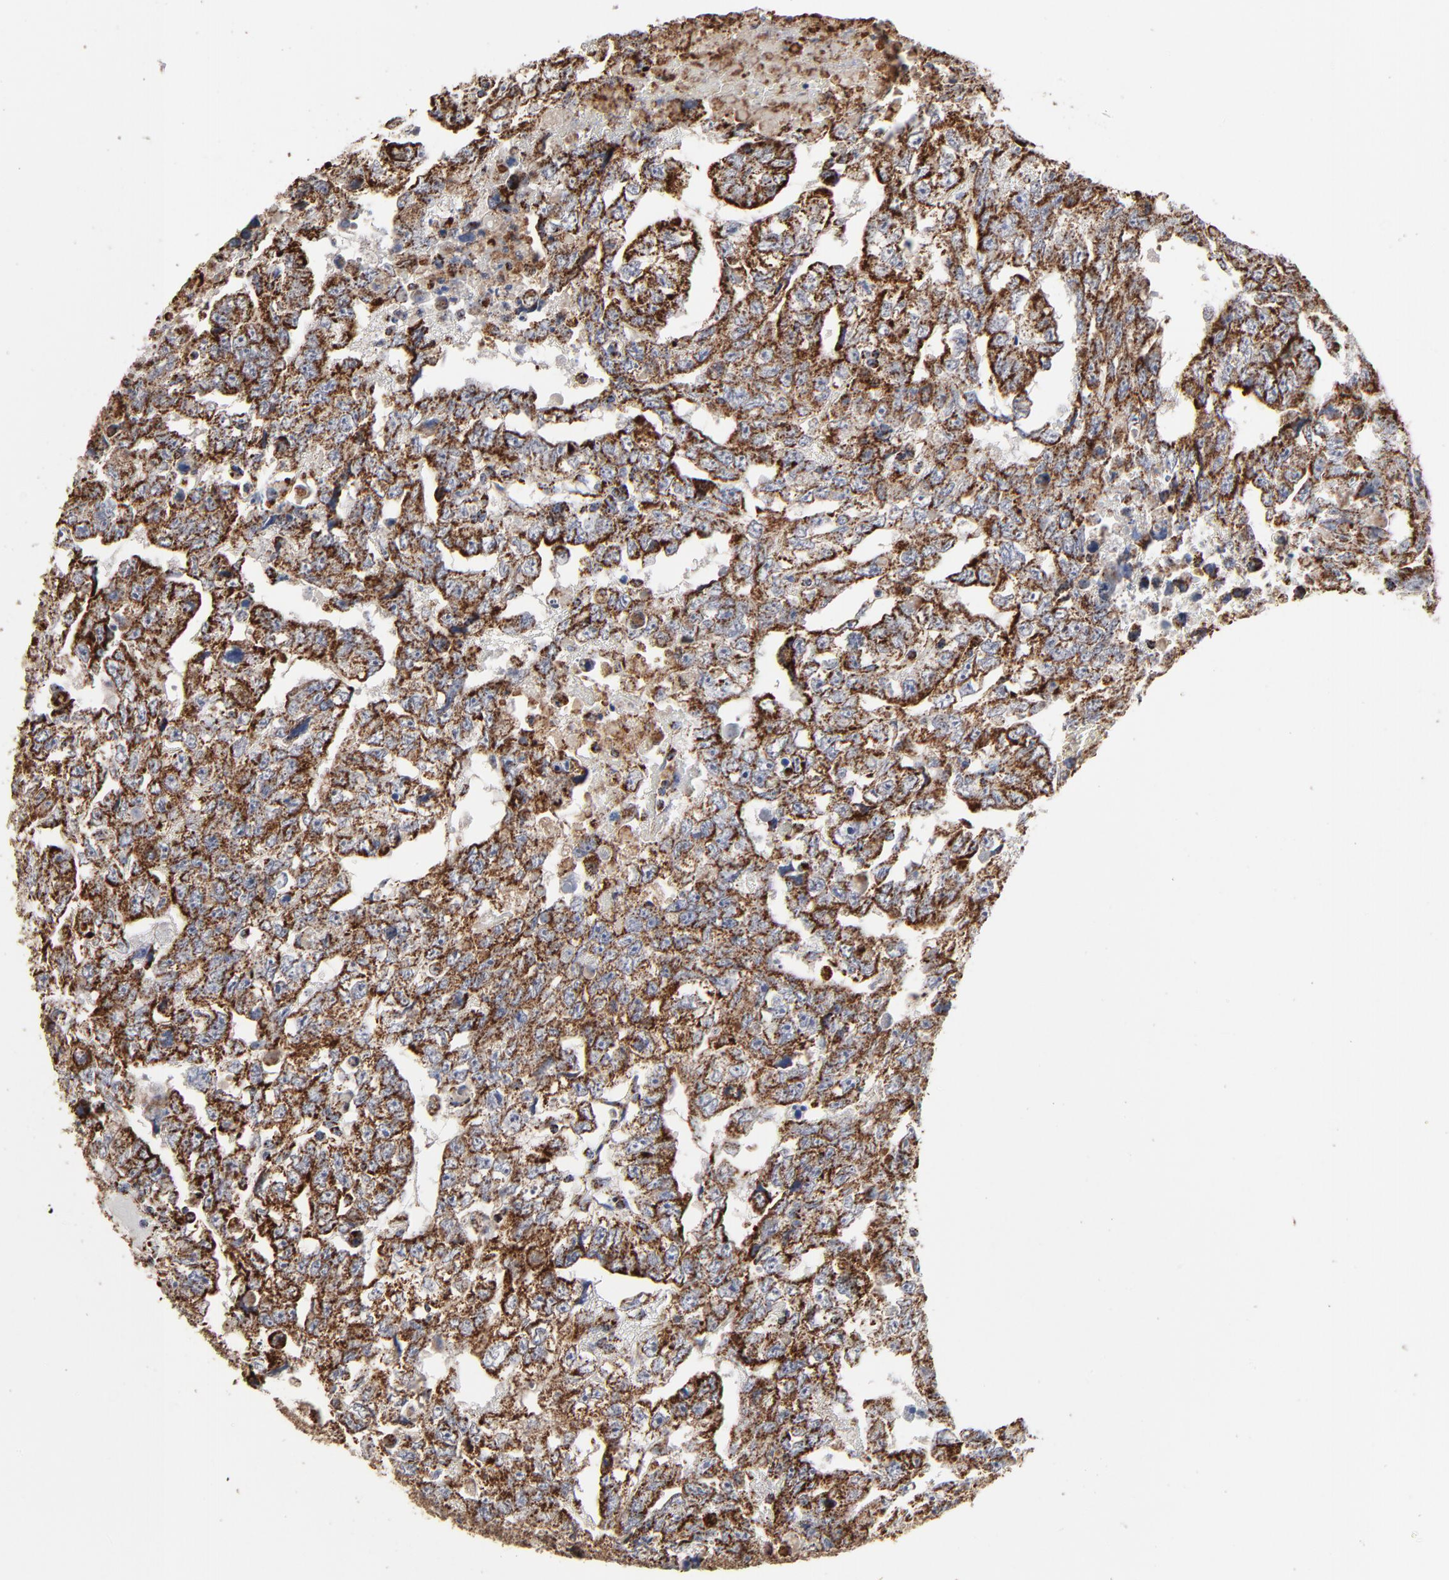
{"staining": {"intensity": "strong", "quantity": ">75%", "location": "cytoplasmic/membranous"}, "tissue": "testis cancer", "cell_type": "Tumor cells", "image_type": "cancer", "snomed": [{"axis": "morphology", "description": "Carcinoma, Embryonal, NOS"}, {"axis": "topography", "description": "Testis"}], "caption": "Tumor cells show high levels of strong cytoplasmic/membranous expression in approximately >75% of cells in testis embryonal carcinoma.", "gene": "UQCRC1", "patient": {"sex": "male", "age": 36}}